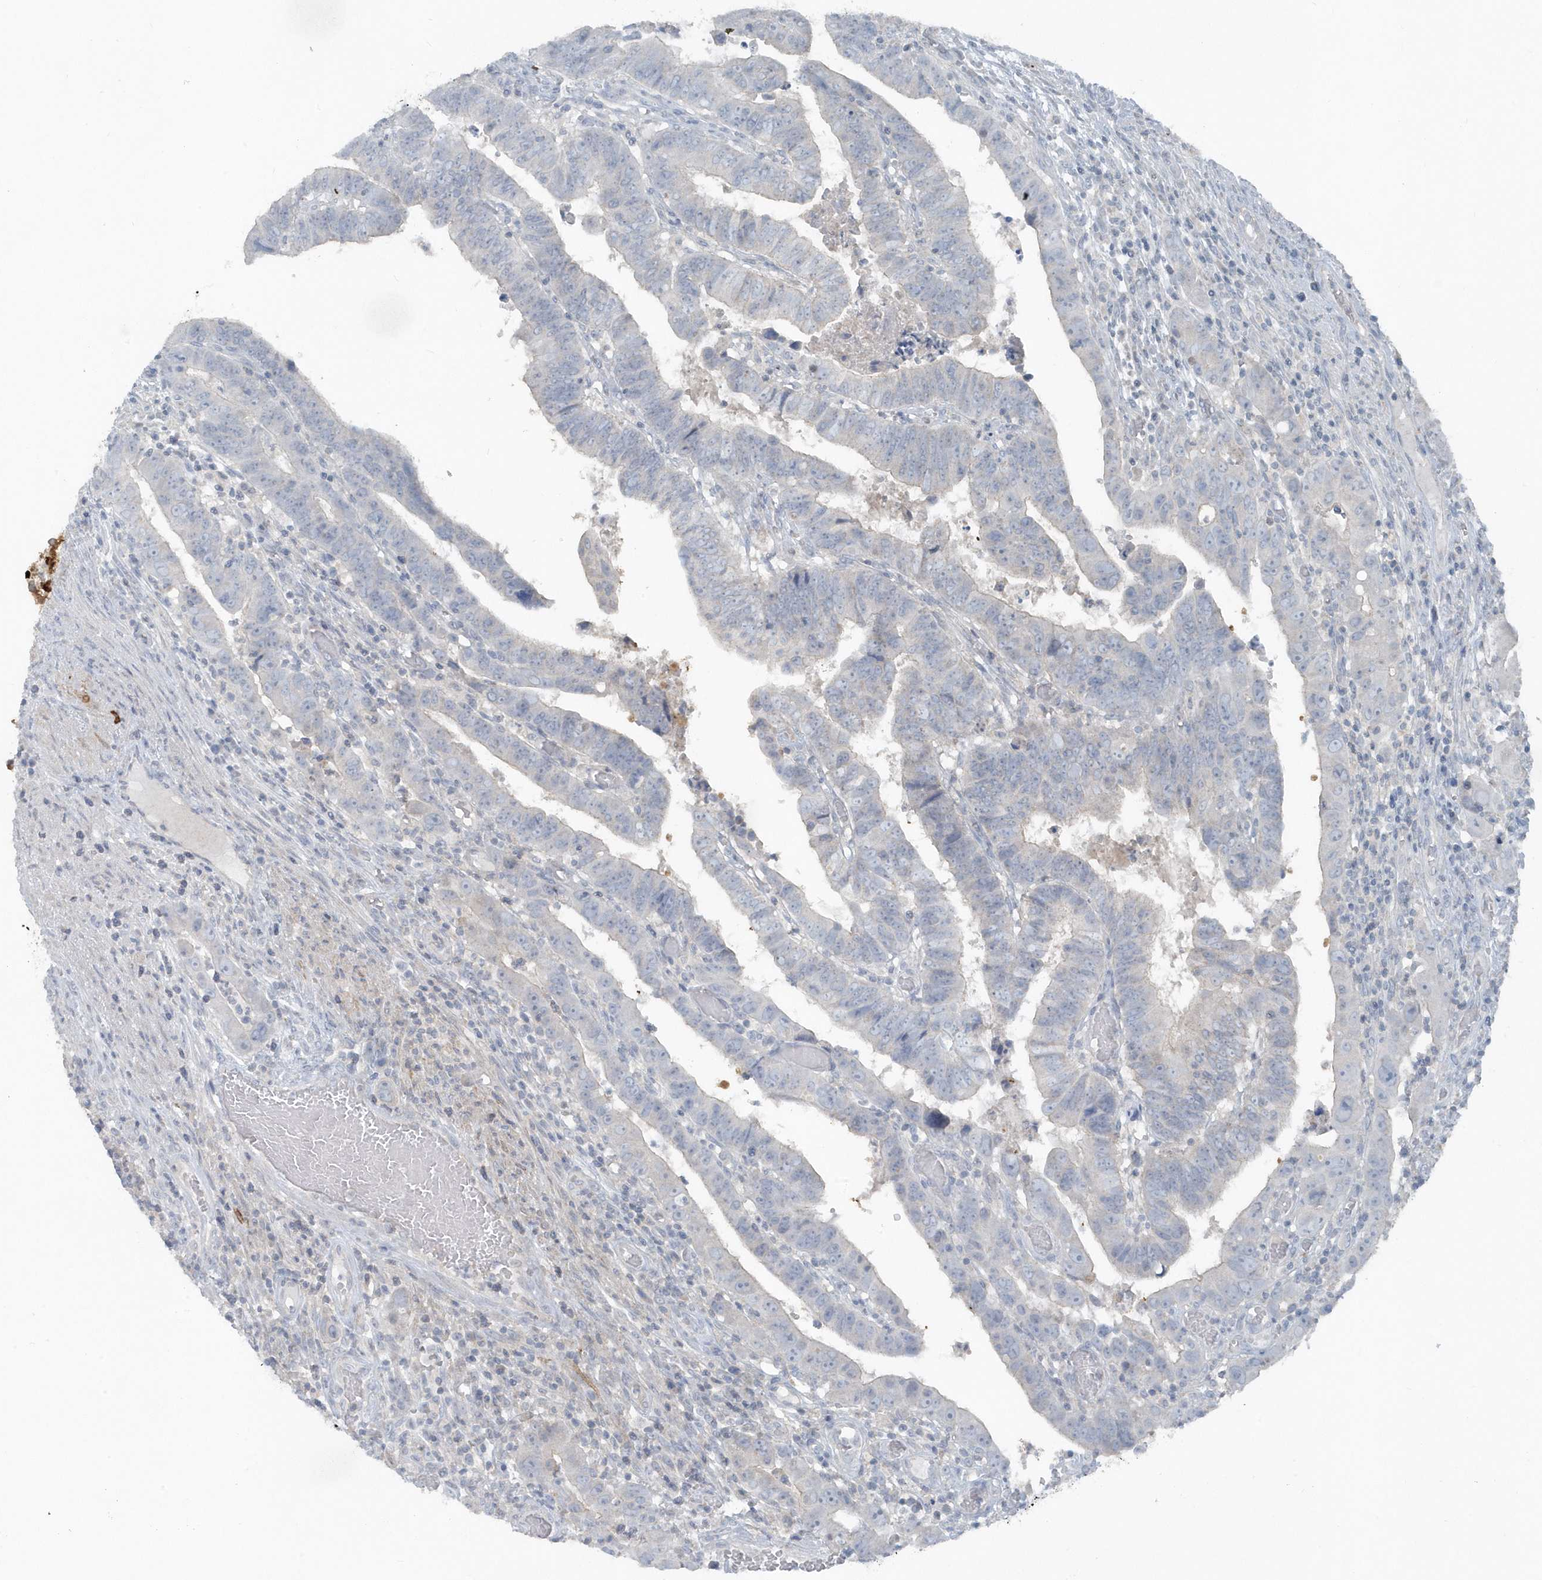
{"staining": {"intensity": "negative", "quantity": "none", "location": "none"}, "tissue": "colorectal cancer", "cell_type": "Tumor cells", "image_type": "cancer", "snomed": [{"axis": "morphology", "description": "Normal tissue, NOS"}, {"axis": "morphology", "description": "Adenocarcinoma, NOS"}, {"axis": "topography", "description": "Rectum"}], "caption": "Tumor cells are negative for protein expression in human colorectal cancer (adenocarcinoma).", "gene": "ACTC1", "patient": {"sex": "female", "age": 65}}